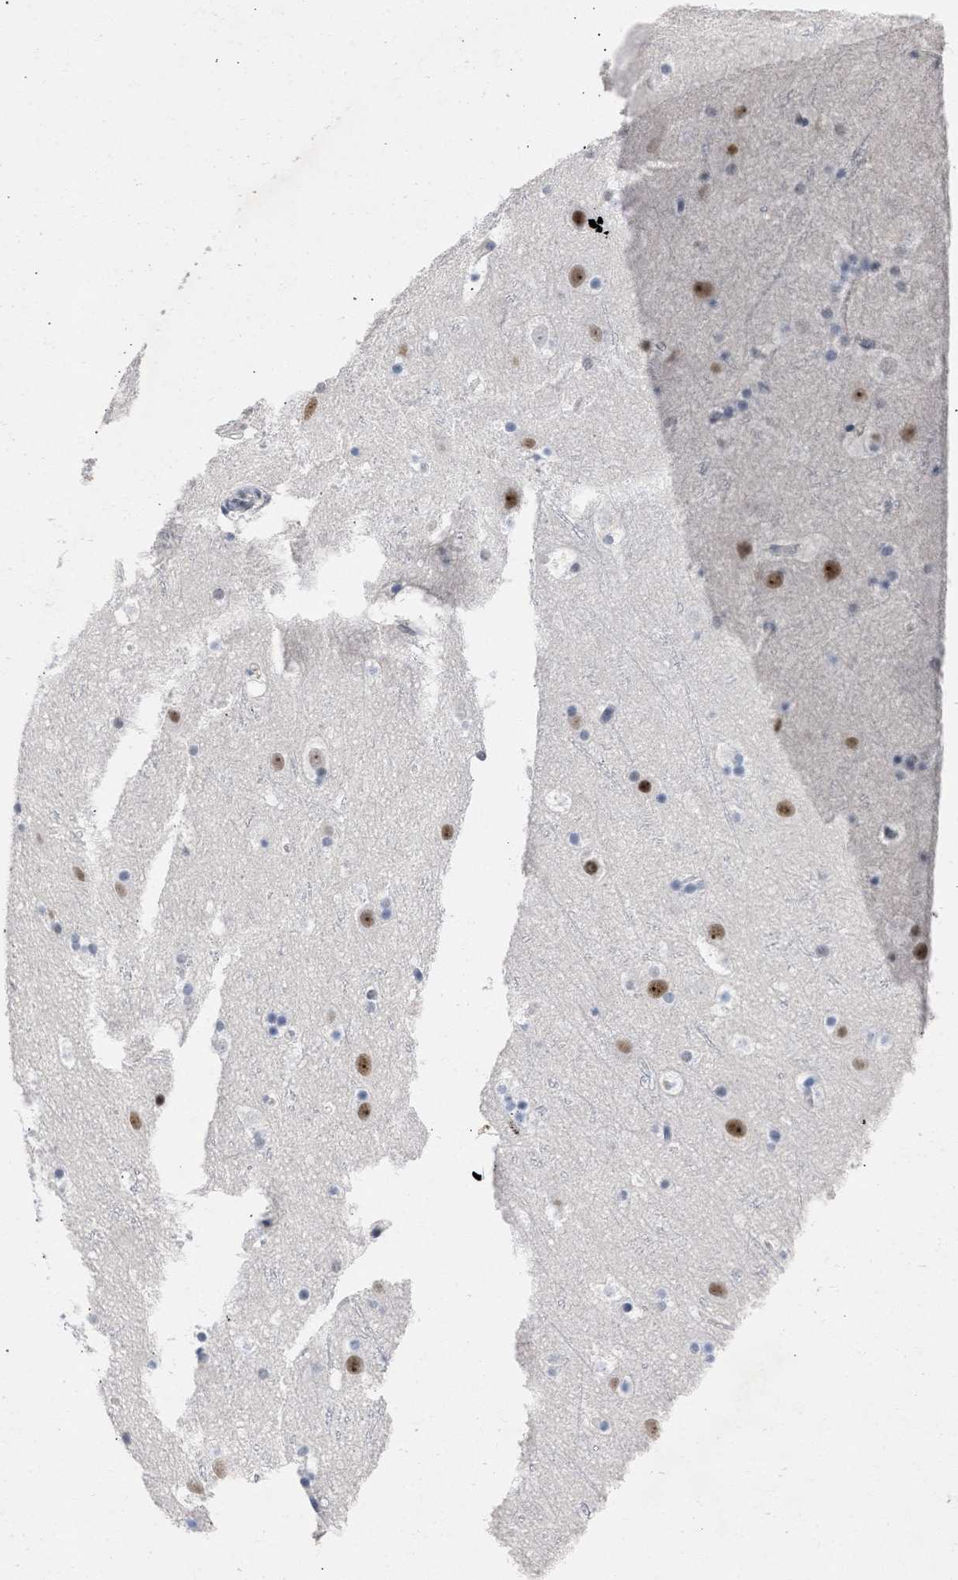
{"staining": {"intensity": "negative", "quantity": "none", "location": "none"}, "tissue": "cerebral cortex", "cell_type": "Endothelial cells", "image_type": "normal", "snomed": [{"axis": "morphology", "description": "Normal tissue, NOS"}, {"axis": "topography", "description": "Cerebral cortex"}], "caption": "The image demonstrates no significant expression in endothelial cells of cerebral cortex. Nuclei are stained in blue.", "gene": "DDX41", "patient": {"sex": "male", "age": 45}}